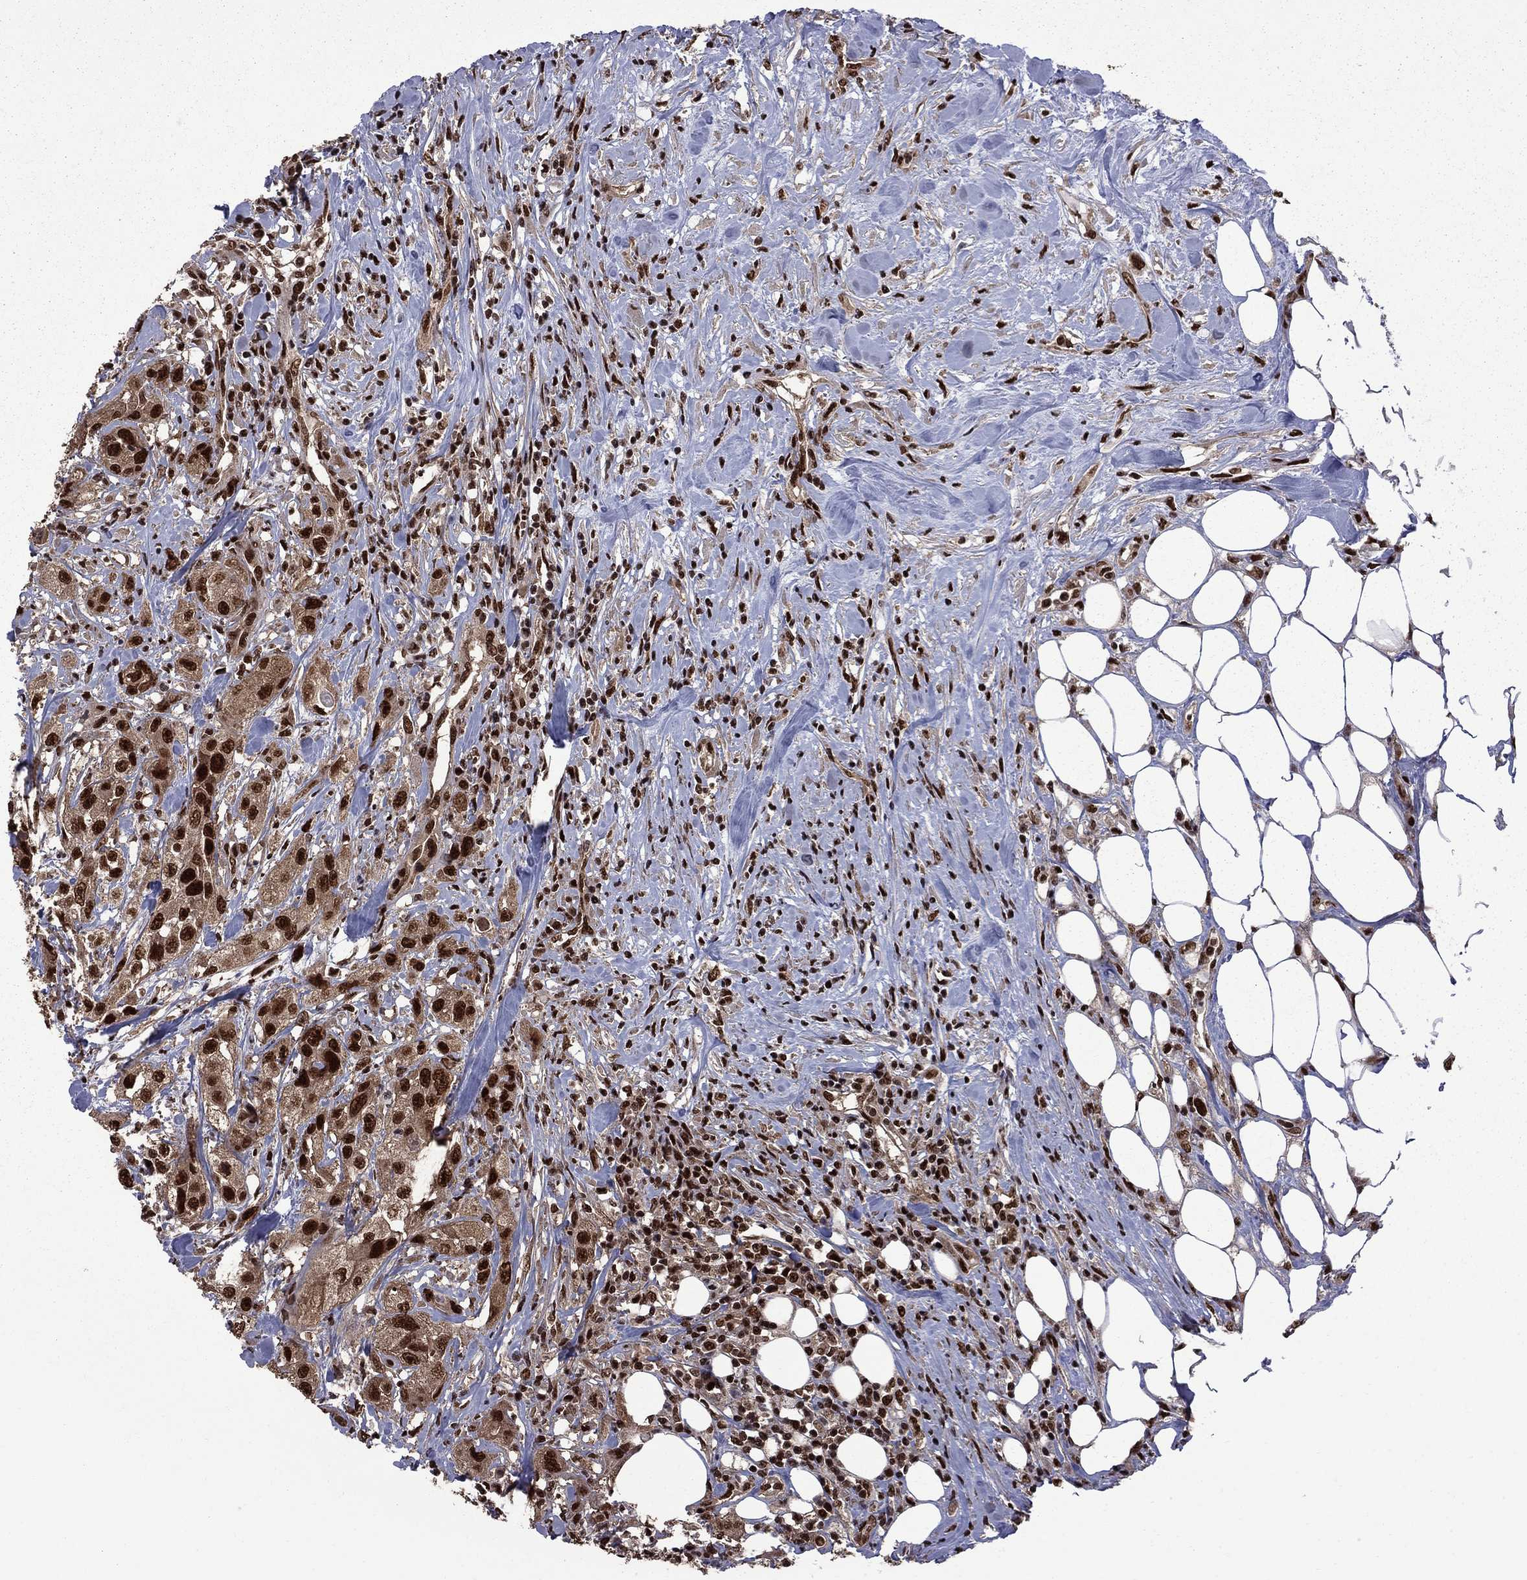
{"staining": {"intensity": "strong", "quantity": ">75%", "location": "nuclear"}, "tissue": "urothelial cancer", "cell_type": "Tumor cells", "image_type": "cancer", "snomed": [{"axis": "morphology", "description": "Urothelial carcinoma, High grade"}, {"axis": "topography", "description": "Urinary bladder"}], "caption": "Urothelial cancer was stained to show a protein in brown. There is high levels of strong nuclear expression in approximately >75% of tumor cells.", "gene": "MED25", "patient": {"sex": "male", "age": 79}}